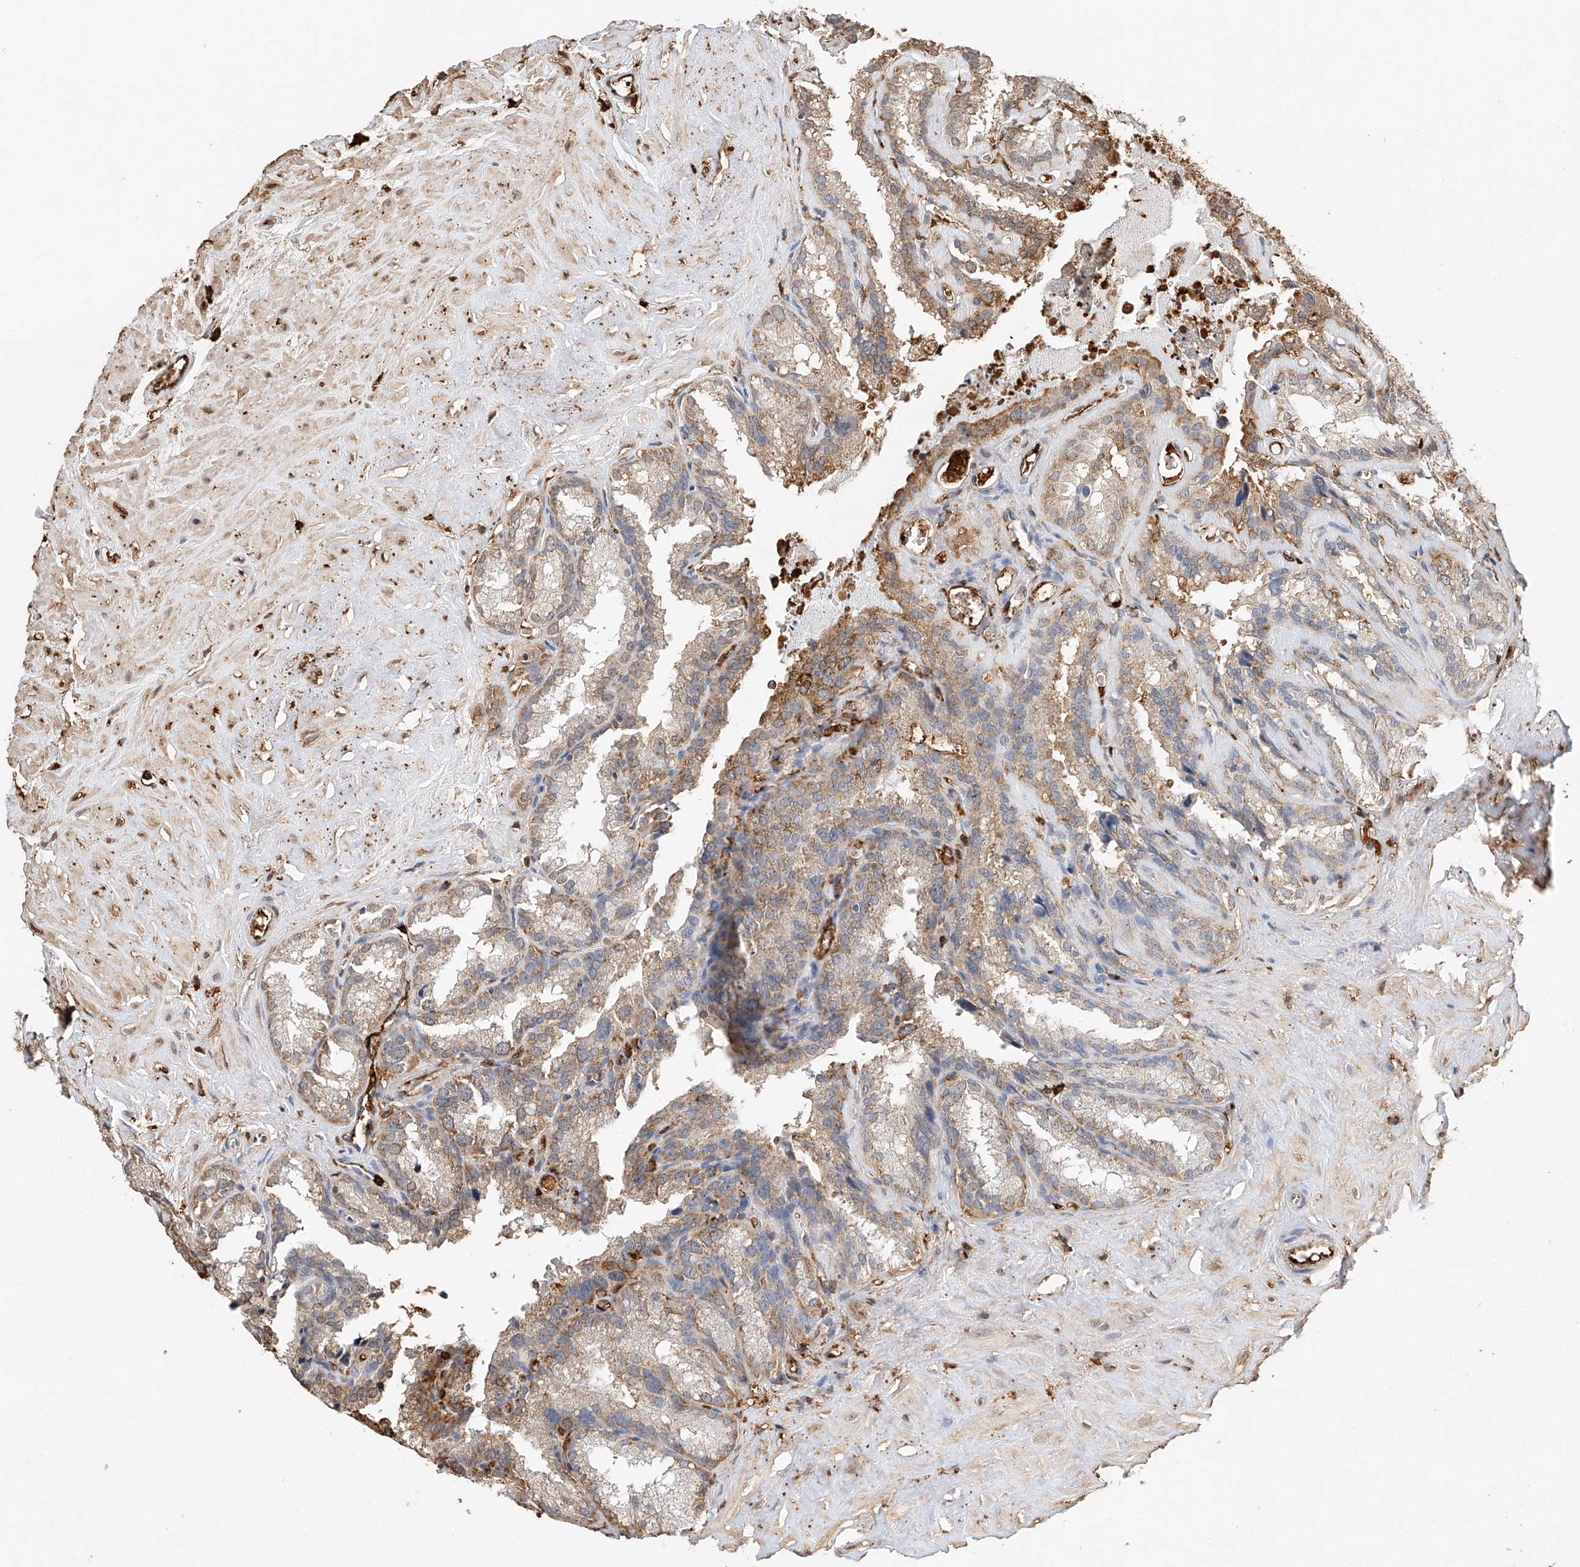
{"staining": {"intensity": "moderate", "quantity": "25%-75%", "location": "cytoplasmic/membranous"}, "tissue": "seminal vesicle", "cell_type": "Glandular cells", "image_type": "normal", "snomed": [{"axis": "morphology", "description": "Normal tissue, NOS"}, {"axis": "topography", "description": "Prostate"}, {"axis": "topography", "description": "Seminal veicle"}], "caption": "IHC micrograph of normal human seminal vesicle stained for a protein (brown), which shows medium levels of moderate cytoplasmic/membranous positivity in approximately 25%-75% of glandular cells.", "gene": "CTDP1", "patient": {"sex": "male", "age": 59}}